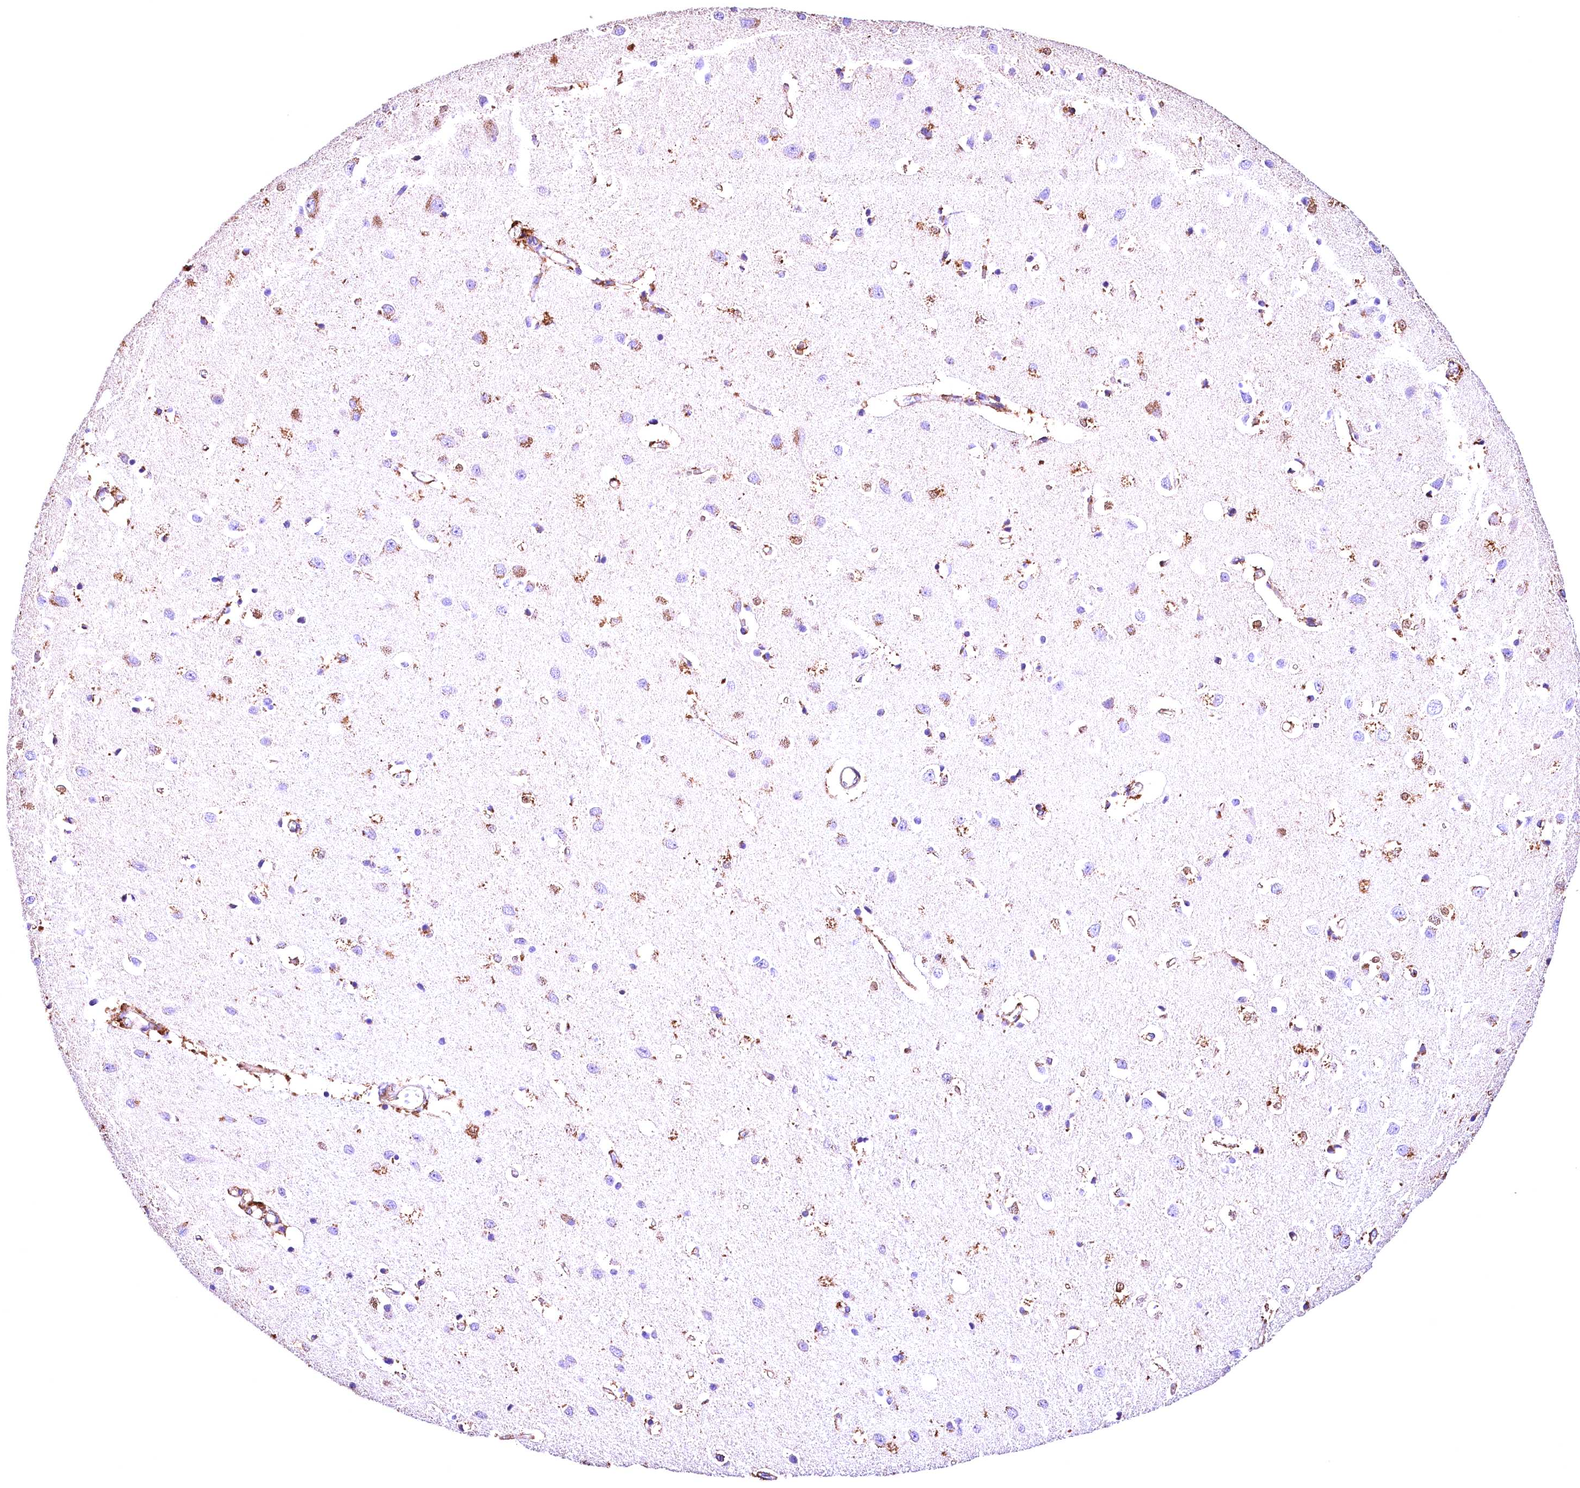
{"staining": {"intensity": "moderate", "quantity": ">75%", "location": "cytoplasmic/membranous"}, "tissue": "cerebral cortex", "cell_type": "Endothelial cells", "image_type": "normal", "snomed": [{"axis": "morphology", "description": "Normal tissue, NOS"}, {"axis": "topography", "description": "Cerebral cortex"}], "caption": "IHC photomicrograph of unremarkable cerebral cortex: human cerebral cortex stained using IHC reveals medium levels of moderate protein expression localized specifically in the cytoplasmic/membranous of endothelial cells, appearing as a cytoplasmic/membranous brown color.", "gene": "ACAA2", "patient": {"sex": "female", "age": 64}}